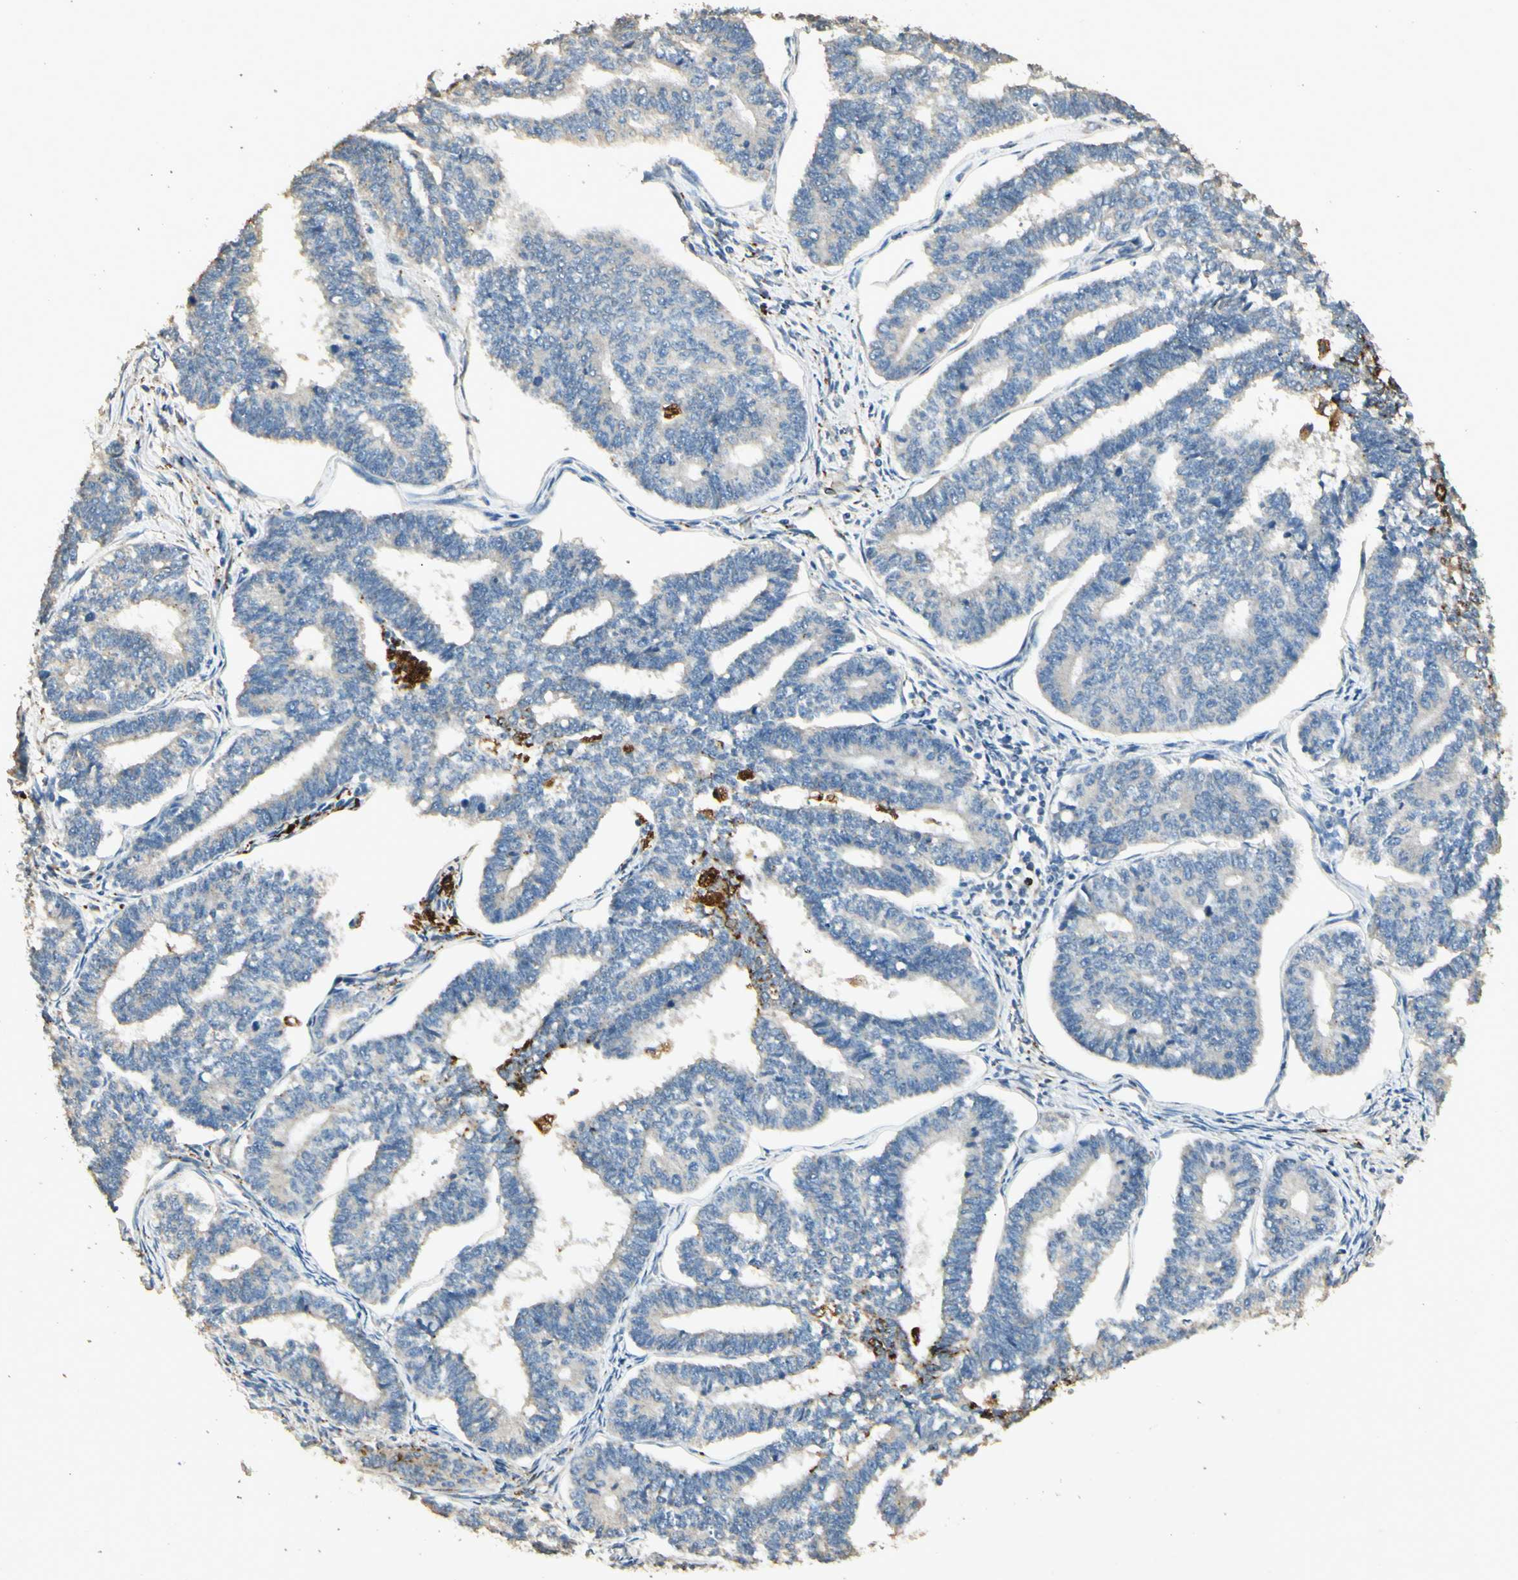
{"staining": {"intensity": "negative", "quantity": "none", "location": "none"}, "tissue": "endometrial cancer", "cell_type": "Tumor cells", "image_type": "cancer", "snomed": [{"axis": "morphology", "description": "Adenocarcinoma, NOS"}, {"axis": "topography", "description": "Endometrium"}], "caption": "The histopathology image displays no significant expression in tumor cells of endometrial adenocarcinoma.", "gene": "ARHGEF17", "patient": {"sex": "female", "age": 70}}